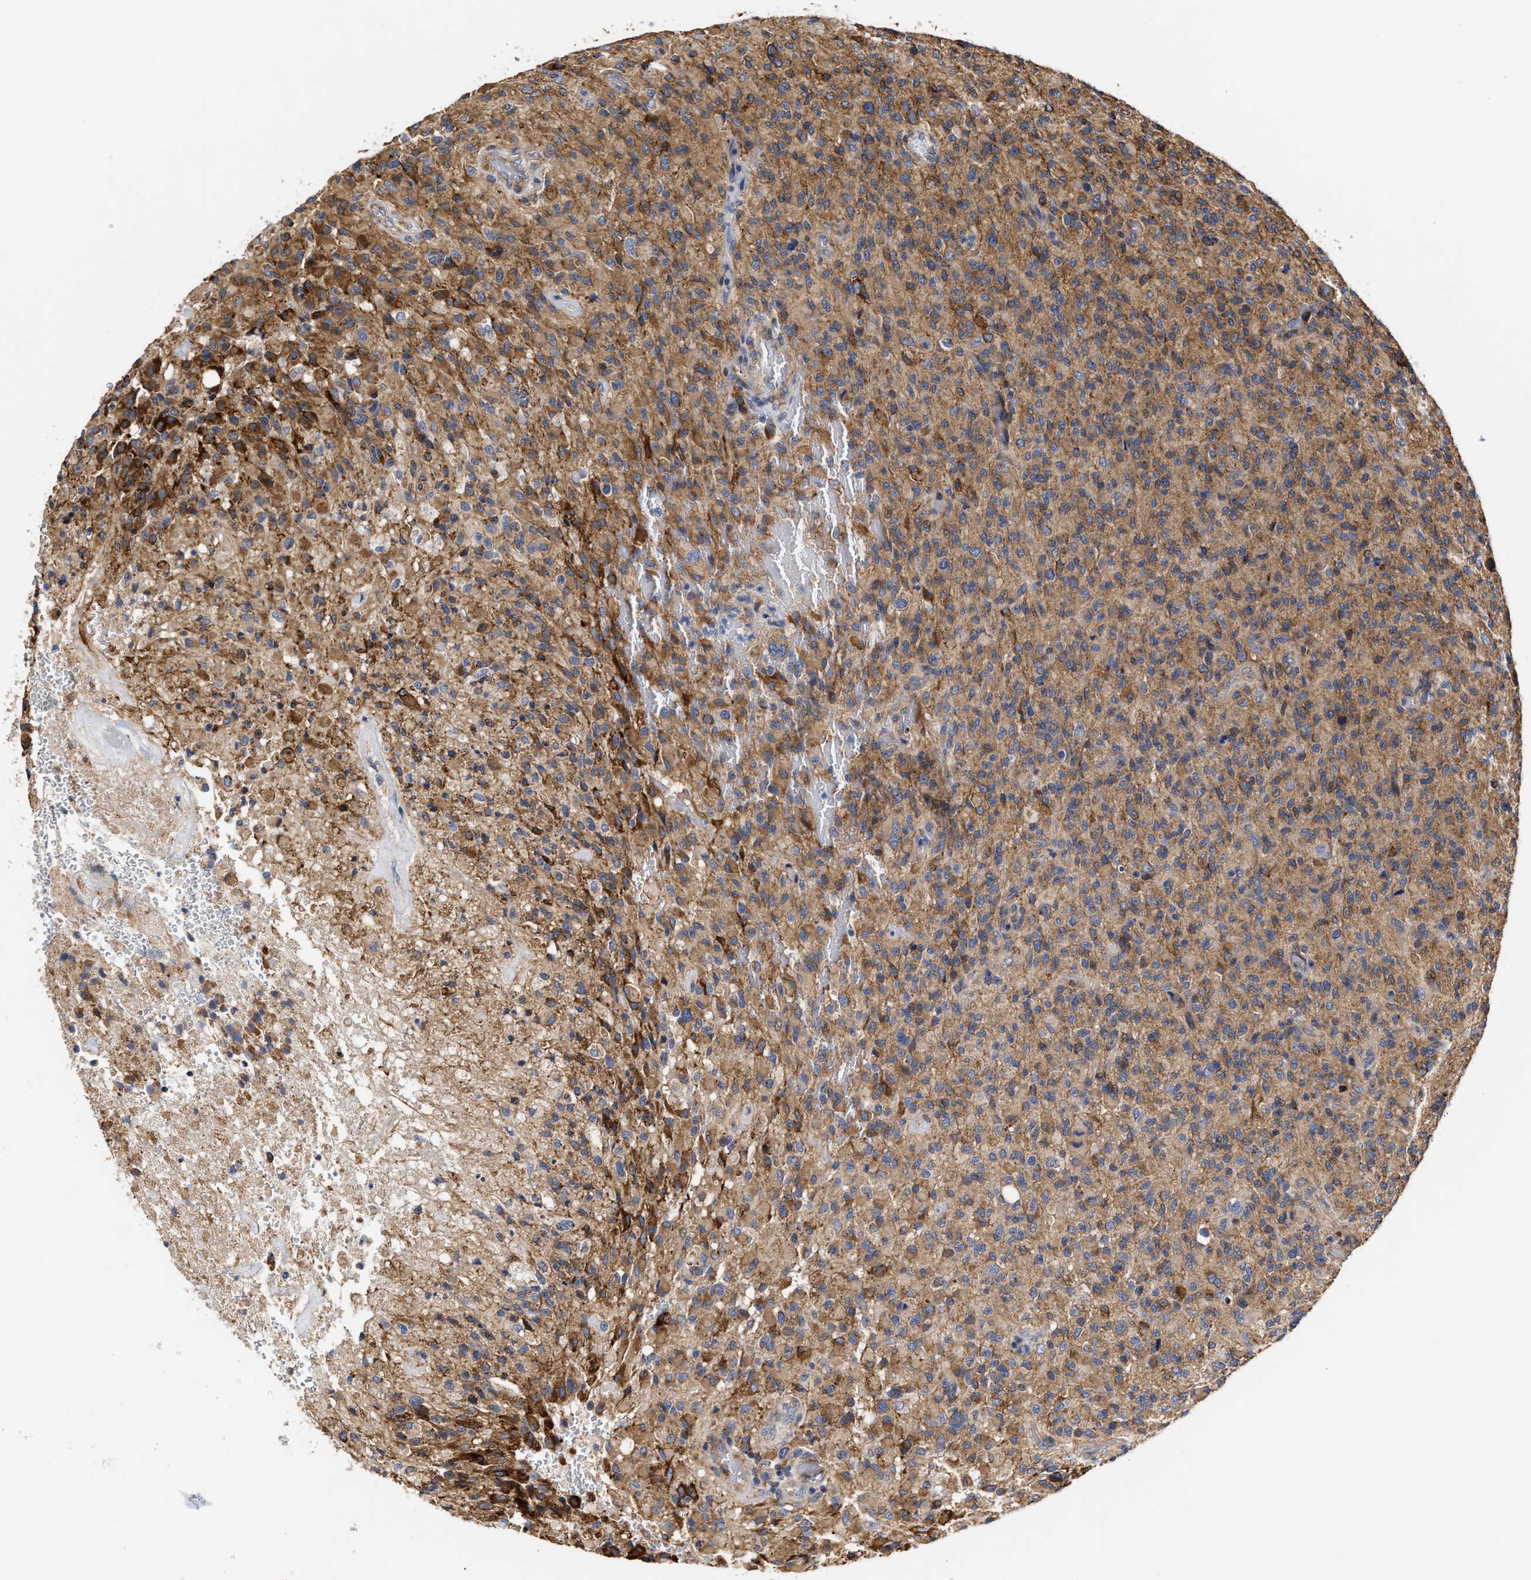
{"staining": {"intensity": "moderate", "quantity": ">75%", "location": "cytoplasmic/membranous"}, "tissue": "glioma", "cell_type": "Tumor cells", "image_type": "cancer", "snomed": [{"axis": "morphology", "description": "Glioma, malignant, High grade"}, {"axis": "topography", "description": "Brain"}], "caption": "Protein expression analysis of human glioma reveals moderate cytoplasmic/membranous positivity in about >75% of tumor cells.", "gene": "MALSU1", "patient": {"sex": "male", "age": 71}}